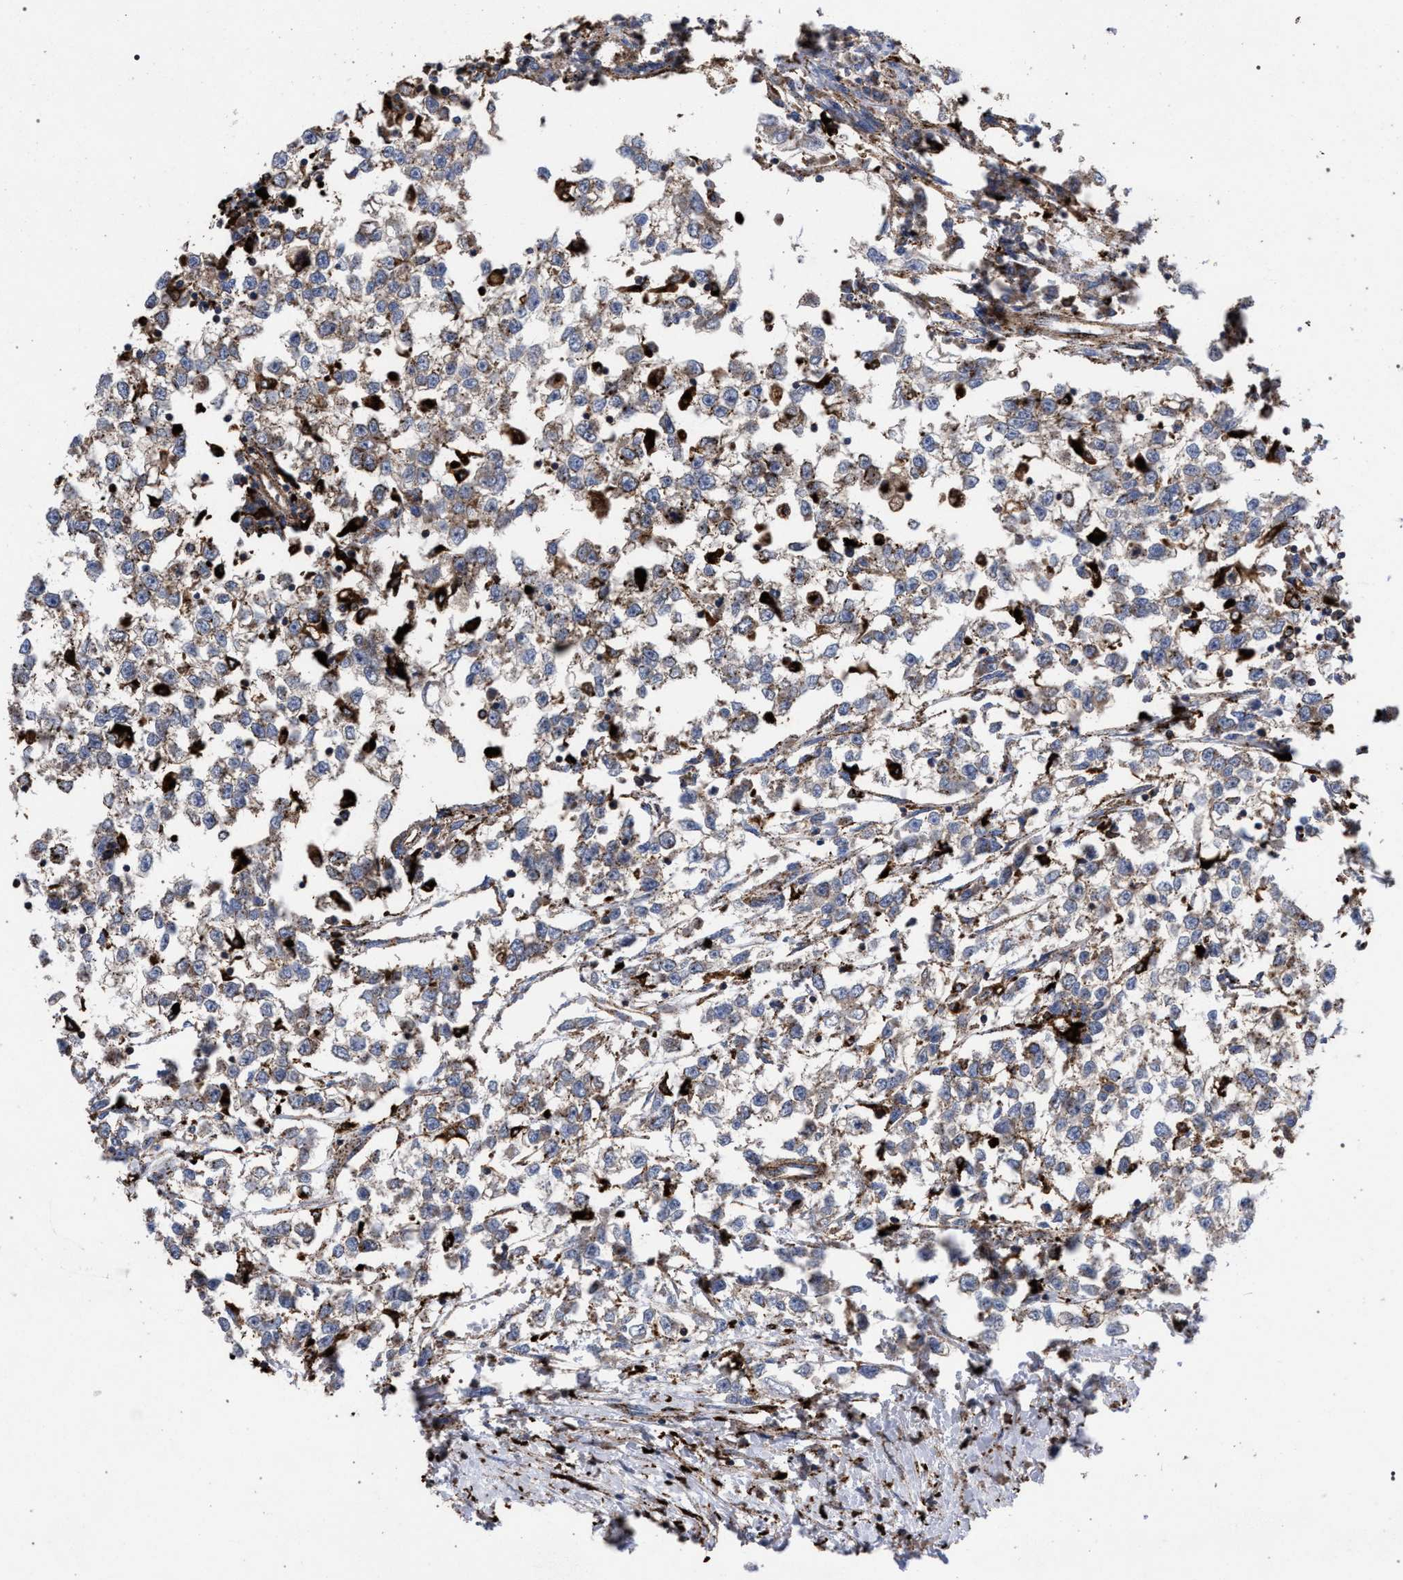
{"staining": {"intensity": "moderate", "quantity": ">75%", "location": "cytoplasmic/membranous"}, "tissue": "testis cancer", "cell_type": "Tumor cells", "image_type": "cancer", "snomed": [{"axis": "morphology", "description": "Seminoma, NOS"}, {"axis": "morphology", "description": "Carcinoma, Embryonal, NOS"}, {"axis": "topography", "description": "Testis"}], "caption": "A histopathology image of testis cancer (seminoma) stained for a protein reveals moderate cytoplasmic/membranous brown staining in tumor cells.", "gene": "PPT1", "patient": {"sex": "male", "age": 51}}